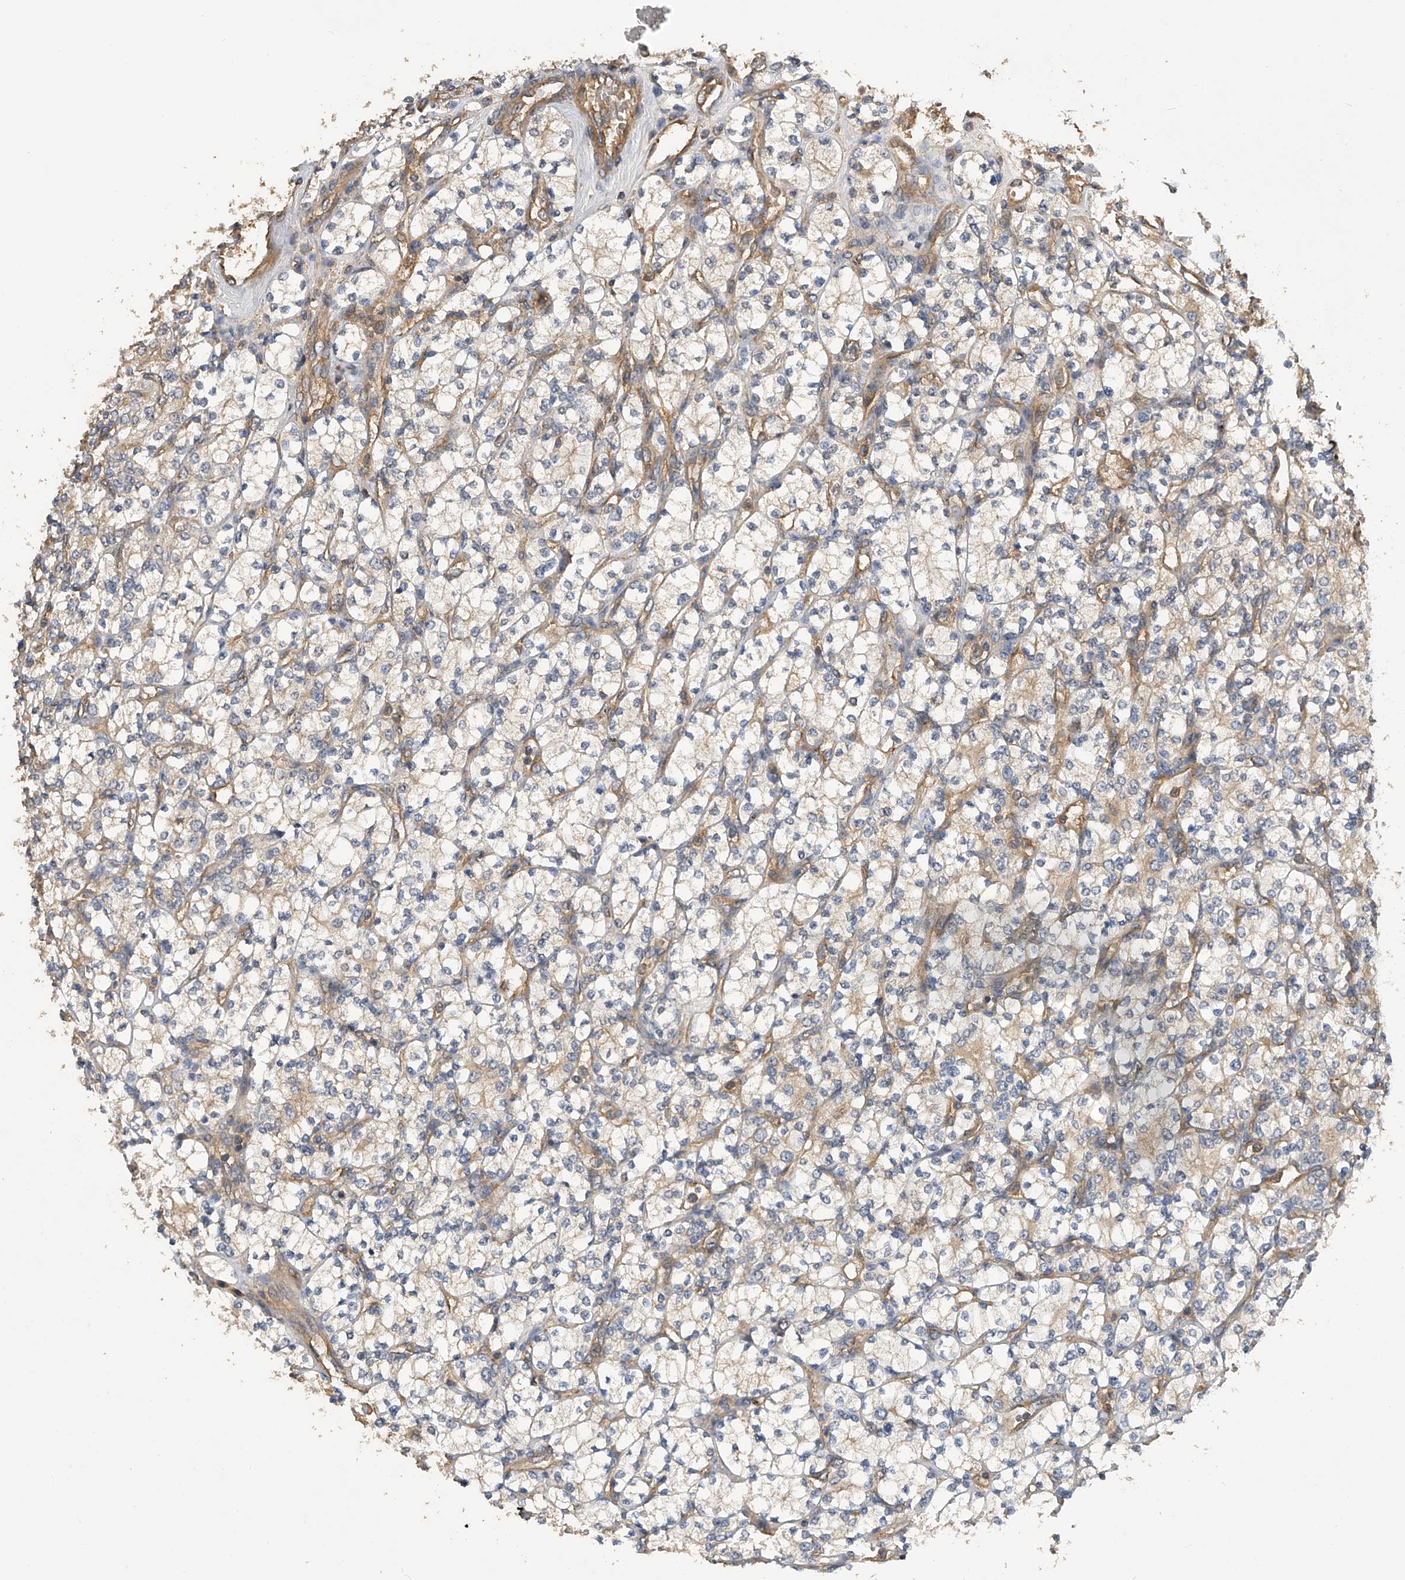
{"staining": {"intensity": "moderate", "quantity": "<25%", "location": "cytoplasmic/membranous"}, "tissue": "renal cancer", "cell_type": "Tumor cells", "image_type": "cancer", "snomed": [{"axis": "morphology", "description": "Adenocarcinoma, NOS"}, {"axis": "topography", "description": "Kidney"}], "caption": "Renal cancer stained with a brown dye exhibits moderate cytoplasmic/membranous positive positivity in approximately <25% of tumor cells.", "gene": "PTPRA", "patient": {"sex": "male", "age": 77}}